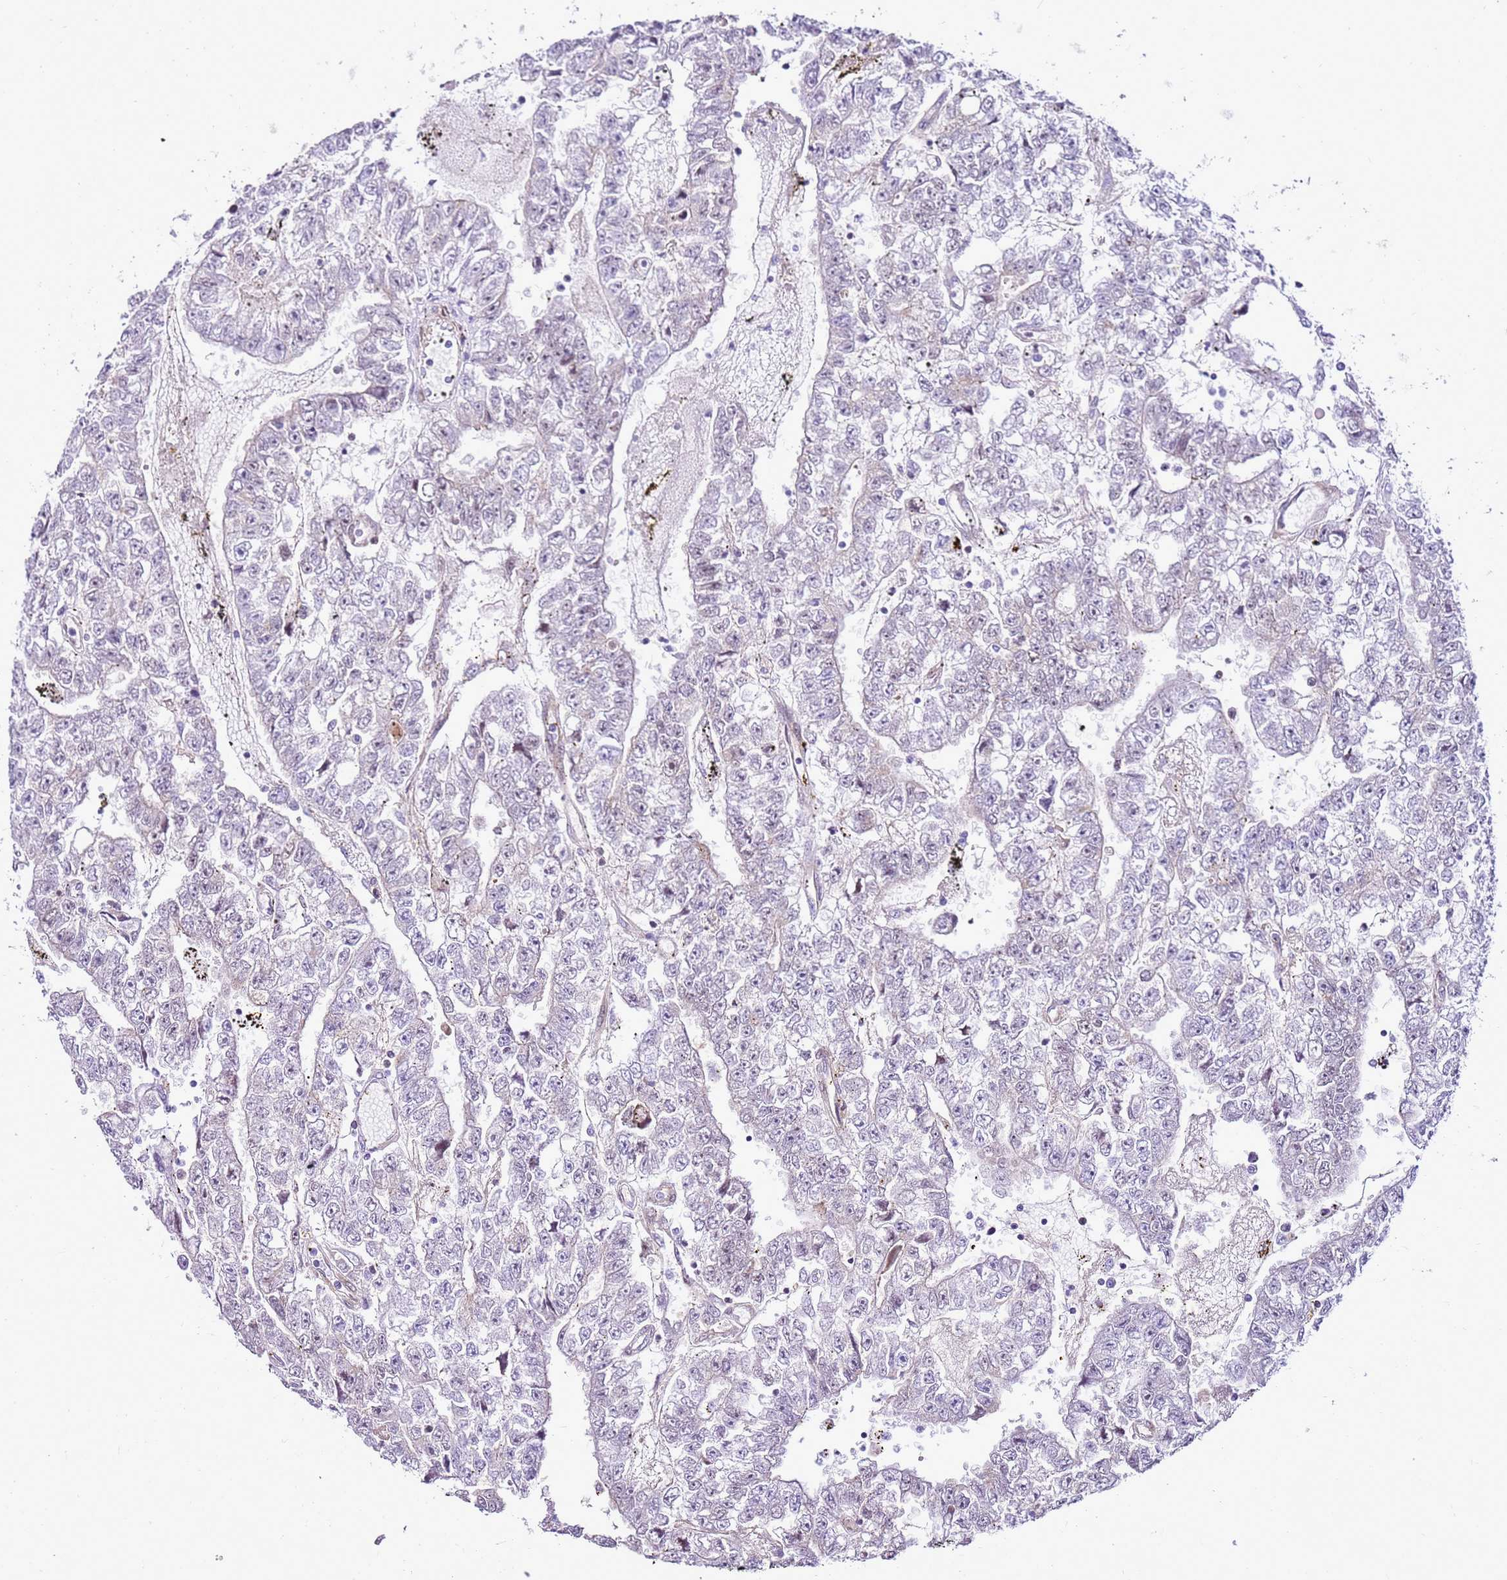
{"staining": {"intensity": "negative", "quantity": "none", "location": "none"}, "tissue": "testis cancer", "cell_type": "Tumor cells", "image_type": "cancer", "snomed": [{"axis": "morphology", "description": "Carcinoma, Embryonal, NOS"}, {"axis": "topography", "description": "Testis"}], "caption": "IHC histopathology image of testis cancer stained for a protein (brown), which demonstrates no positivity in tumor cells. (Immunohistochemistry, brightfield microscopy, high magnification).", "gene": "SPC25", "patient": {"sex": "male", "age": 25}}